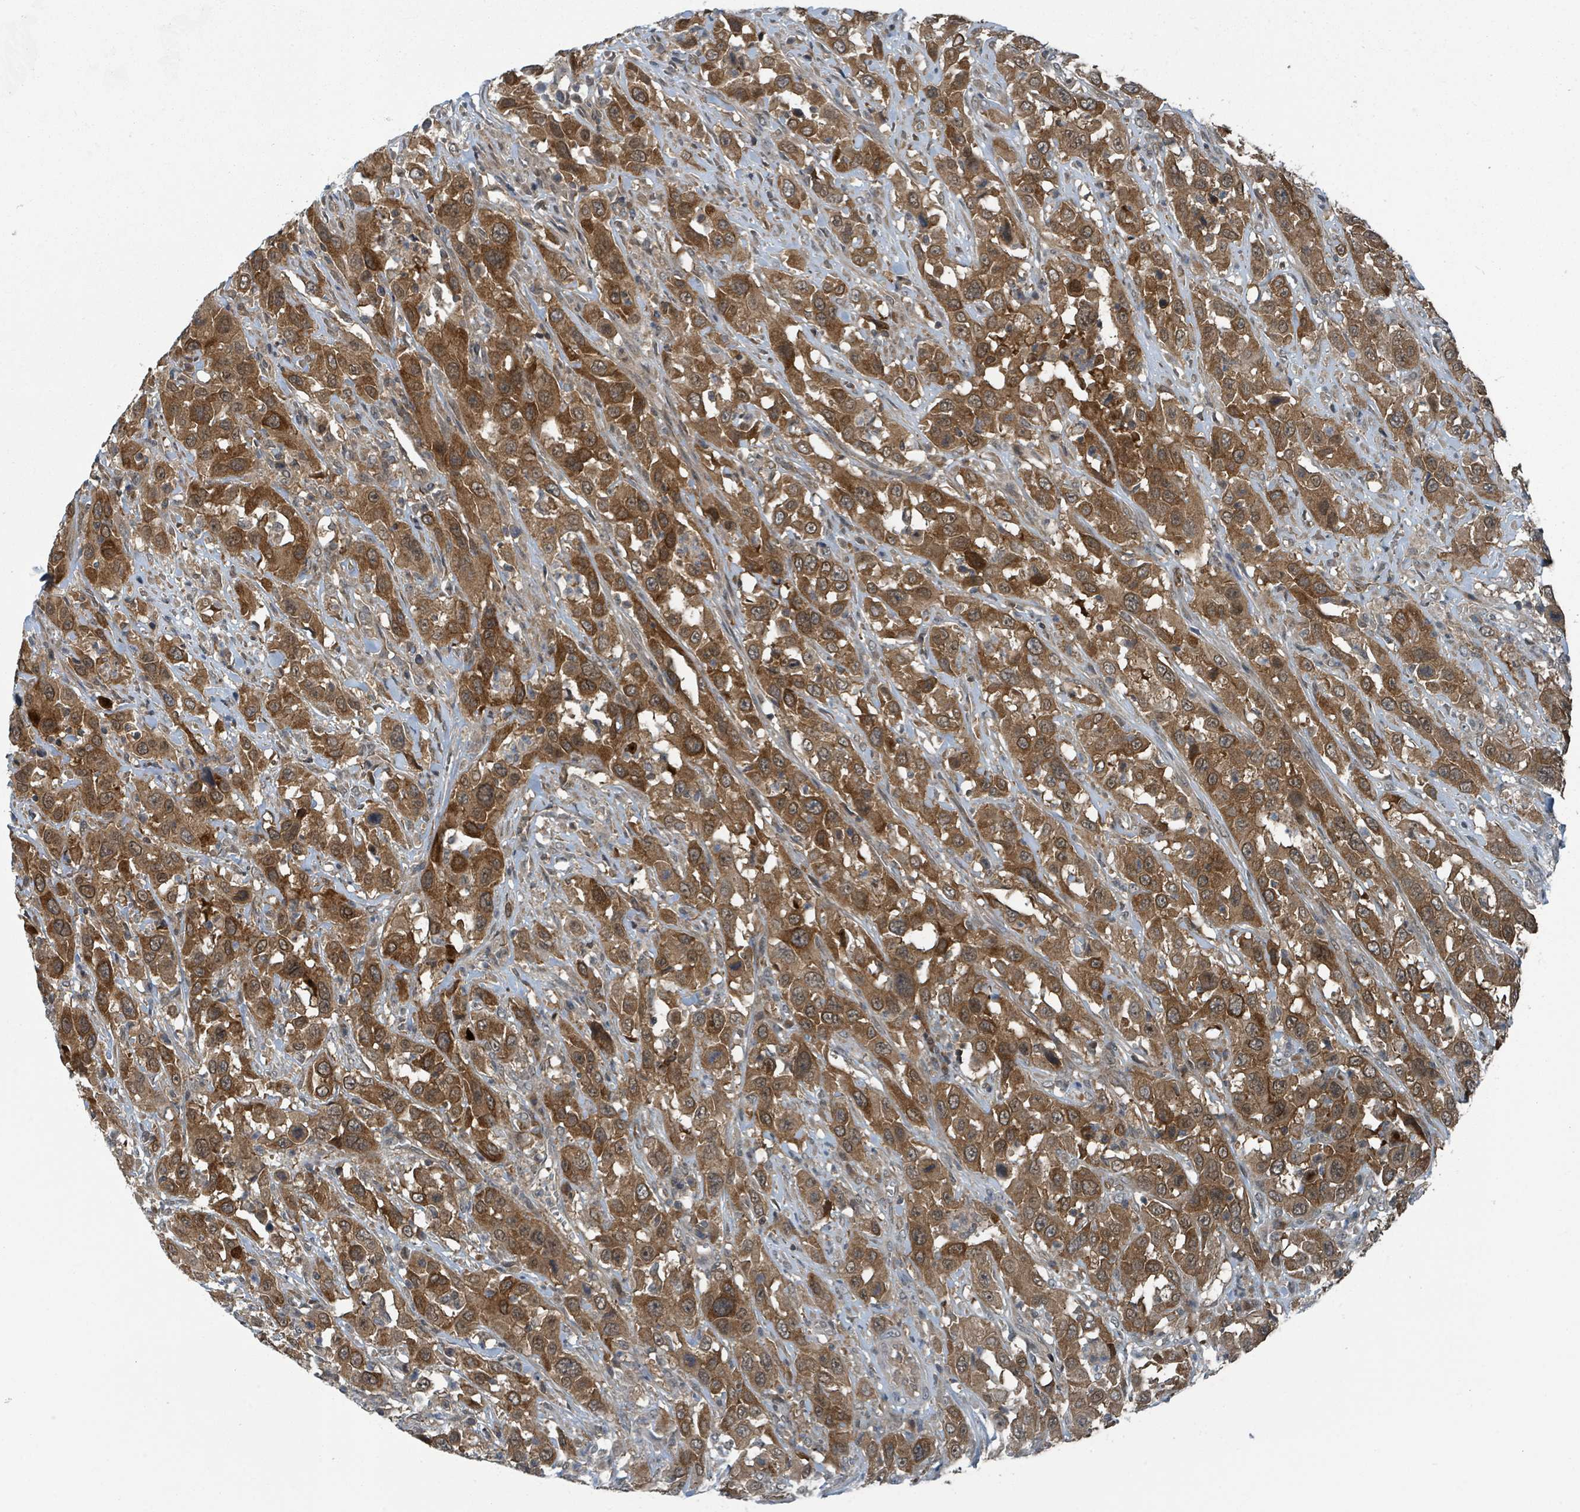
{"staining": {"intensity": "strong", "quantity": ">75%", "location": "cytoplasmic/membranous,nuclear"}, "tissue": "urothelial cancer", "cell_type": "Tumor cells", "image_type": "cancer", "snomed": [{"axis": "morphology", "description": "Urothelial carcinoma, High grade"}, {"axis": "topography", "description": "Urinary bladder"}], "caption": "High-magnification brightfield microscopy of urothelial cancer stained with DAB (3,3'-diaminobenzidine) (brown) and counterstained with hematoxylin (blue). tumor cells exhibit strong cytoplasmic/membranous and nuclear staining is seen in about>75% of cells.", "gene": "GOLGA7", "patient": {"sex": "male", "age": 61}}